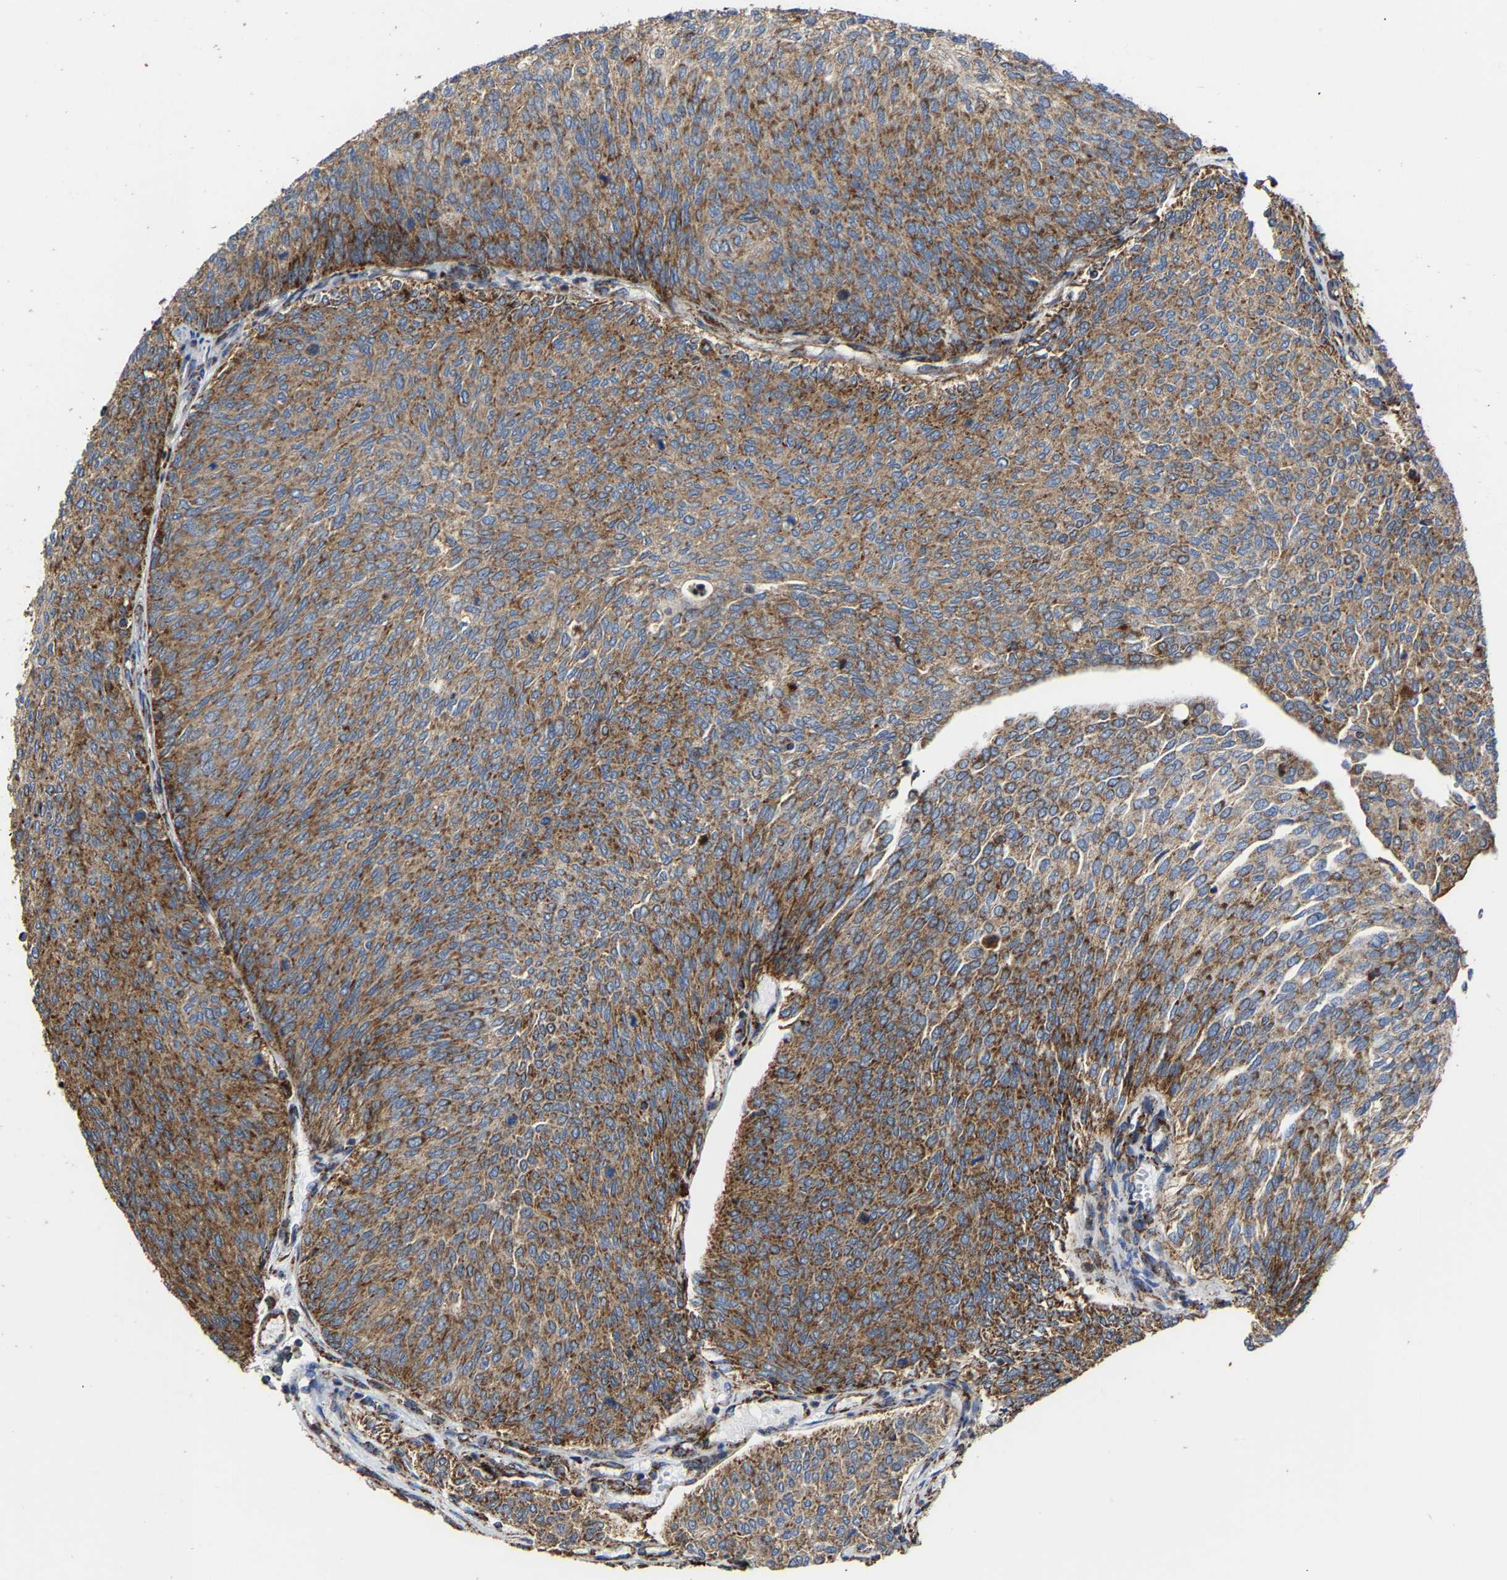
{"staining": {"intensity": "moderate", "quantity": ">75%", "location": "cytoplasmic/membranous"}, "tissue": "urothelial cancer", "cell_type": "Tumor cells", "image_type": "cancer", "snomed": [{"axis": "morphology", "description": "Urothelial carcinoma, Low grade"}, {"axis": "topography", "description": "Urinary bladder"}], "caption": "A photomicrograph showing moderate cytoplasmic/membranous positivity in about >75% of tumor cells in urothelial cancer, as visualized by brown immunohistochemical staining.", "gene": "NDUFV3", "patient": {"sex": "female", "age": 79}}